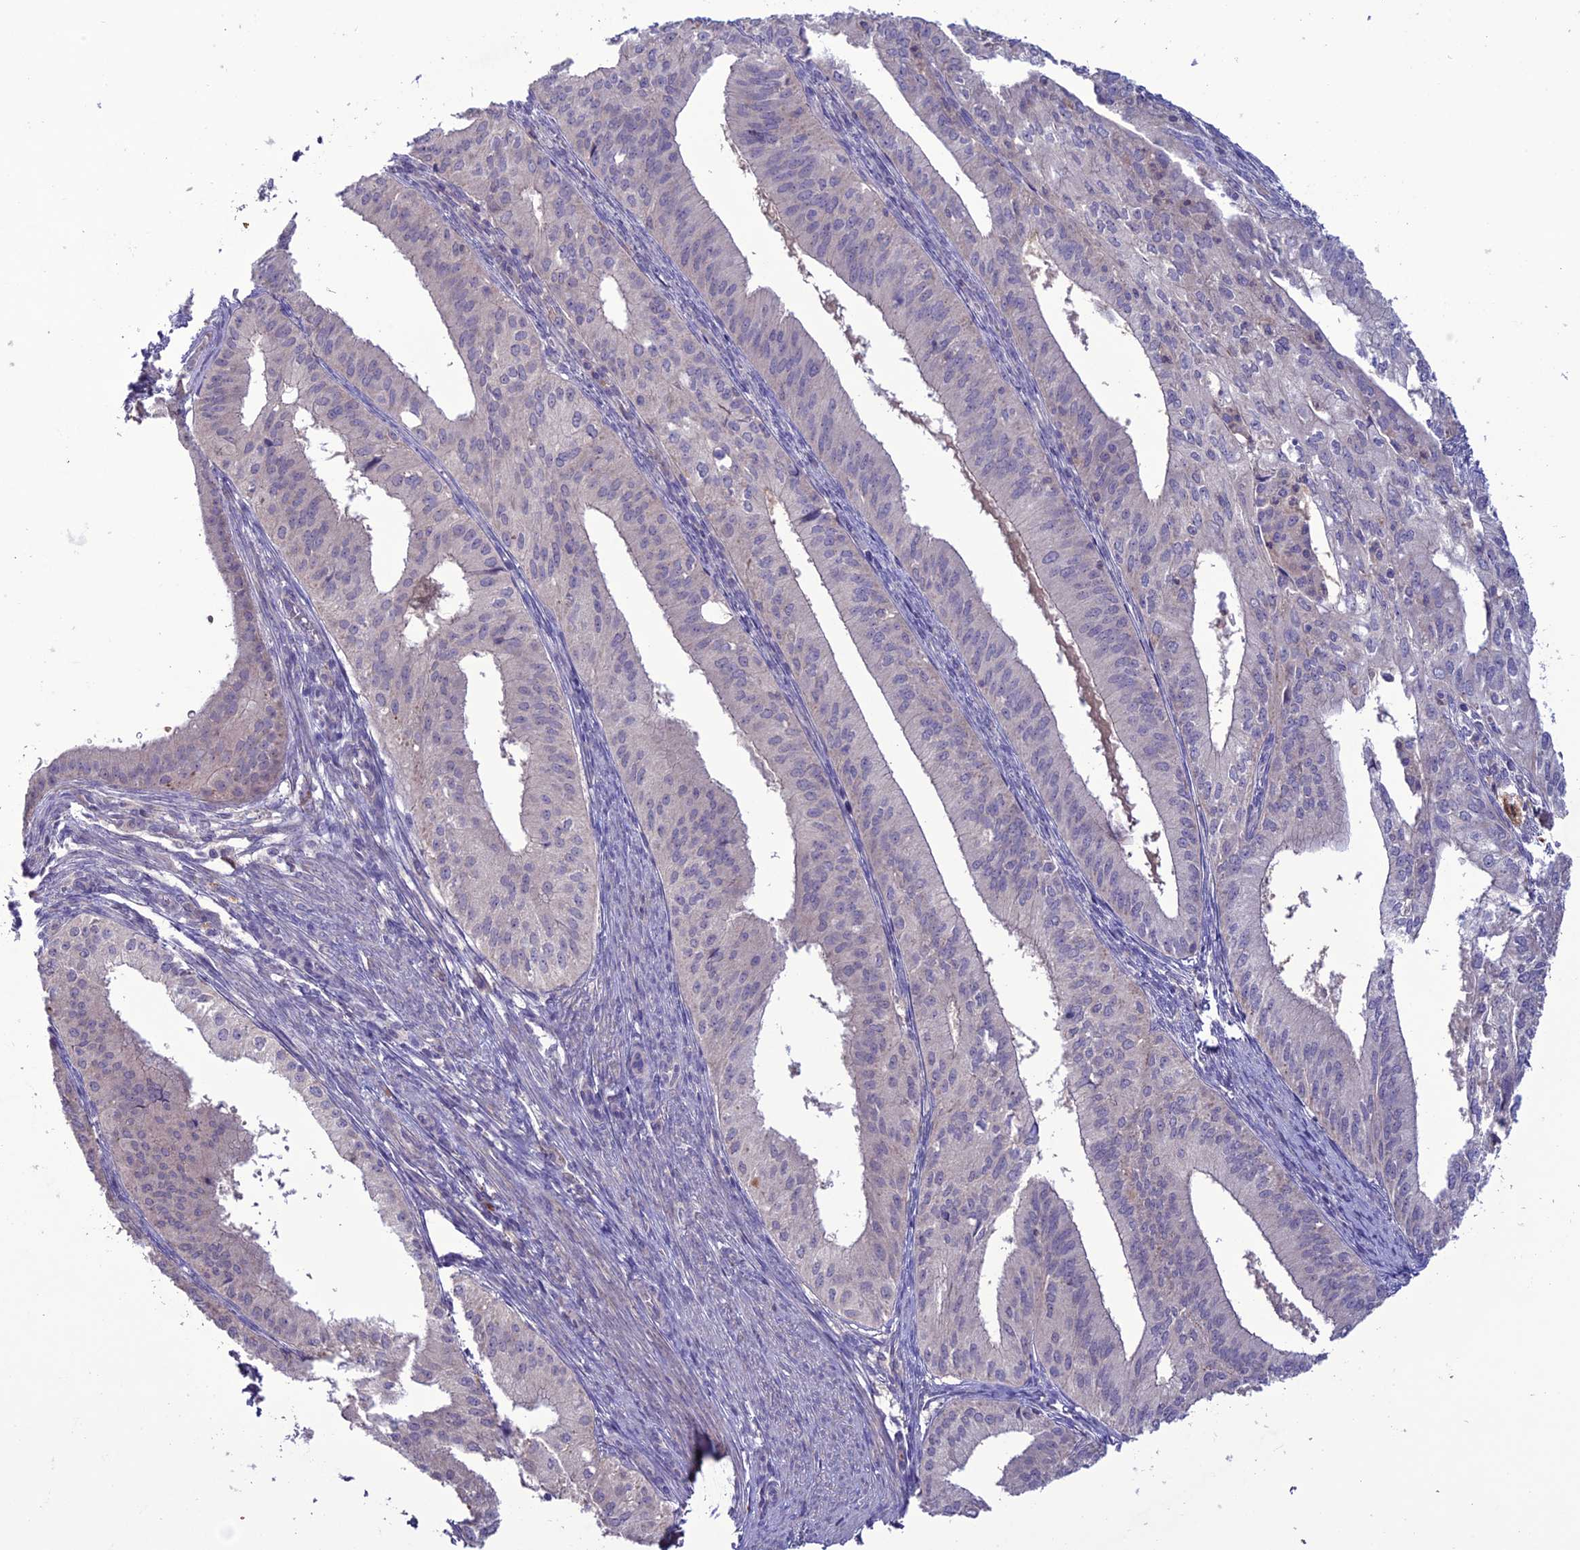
{"staining": {"intensity": "negative", "quantity": "none", "location": "none"}, "tissue": "endometrial cancer", "cell_type": "Tumor cells", "image_type": "cancer", "snomed": [{"axis": "morphology", "description": "Adenocarcinoma, NOS"}, {"axis": "topography", "description": "Endometrium"}], "caption": "IHC photomicrograph of neoplastic tissue: human endometrial adenocarcinoma stained with DAB (3,3'-diaminobenzidine) reveals no significant protein expression in tumor cells.", "gene": "C2orf76", "patient": {"sex": "female", "age": 50}}